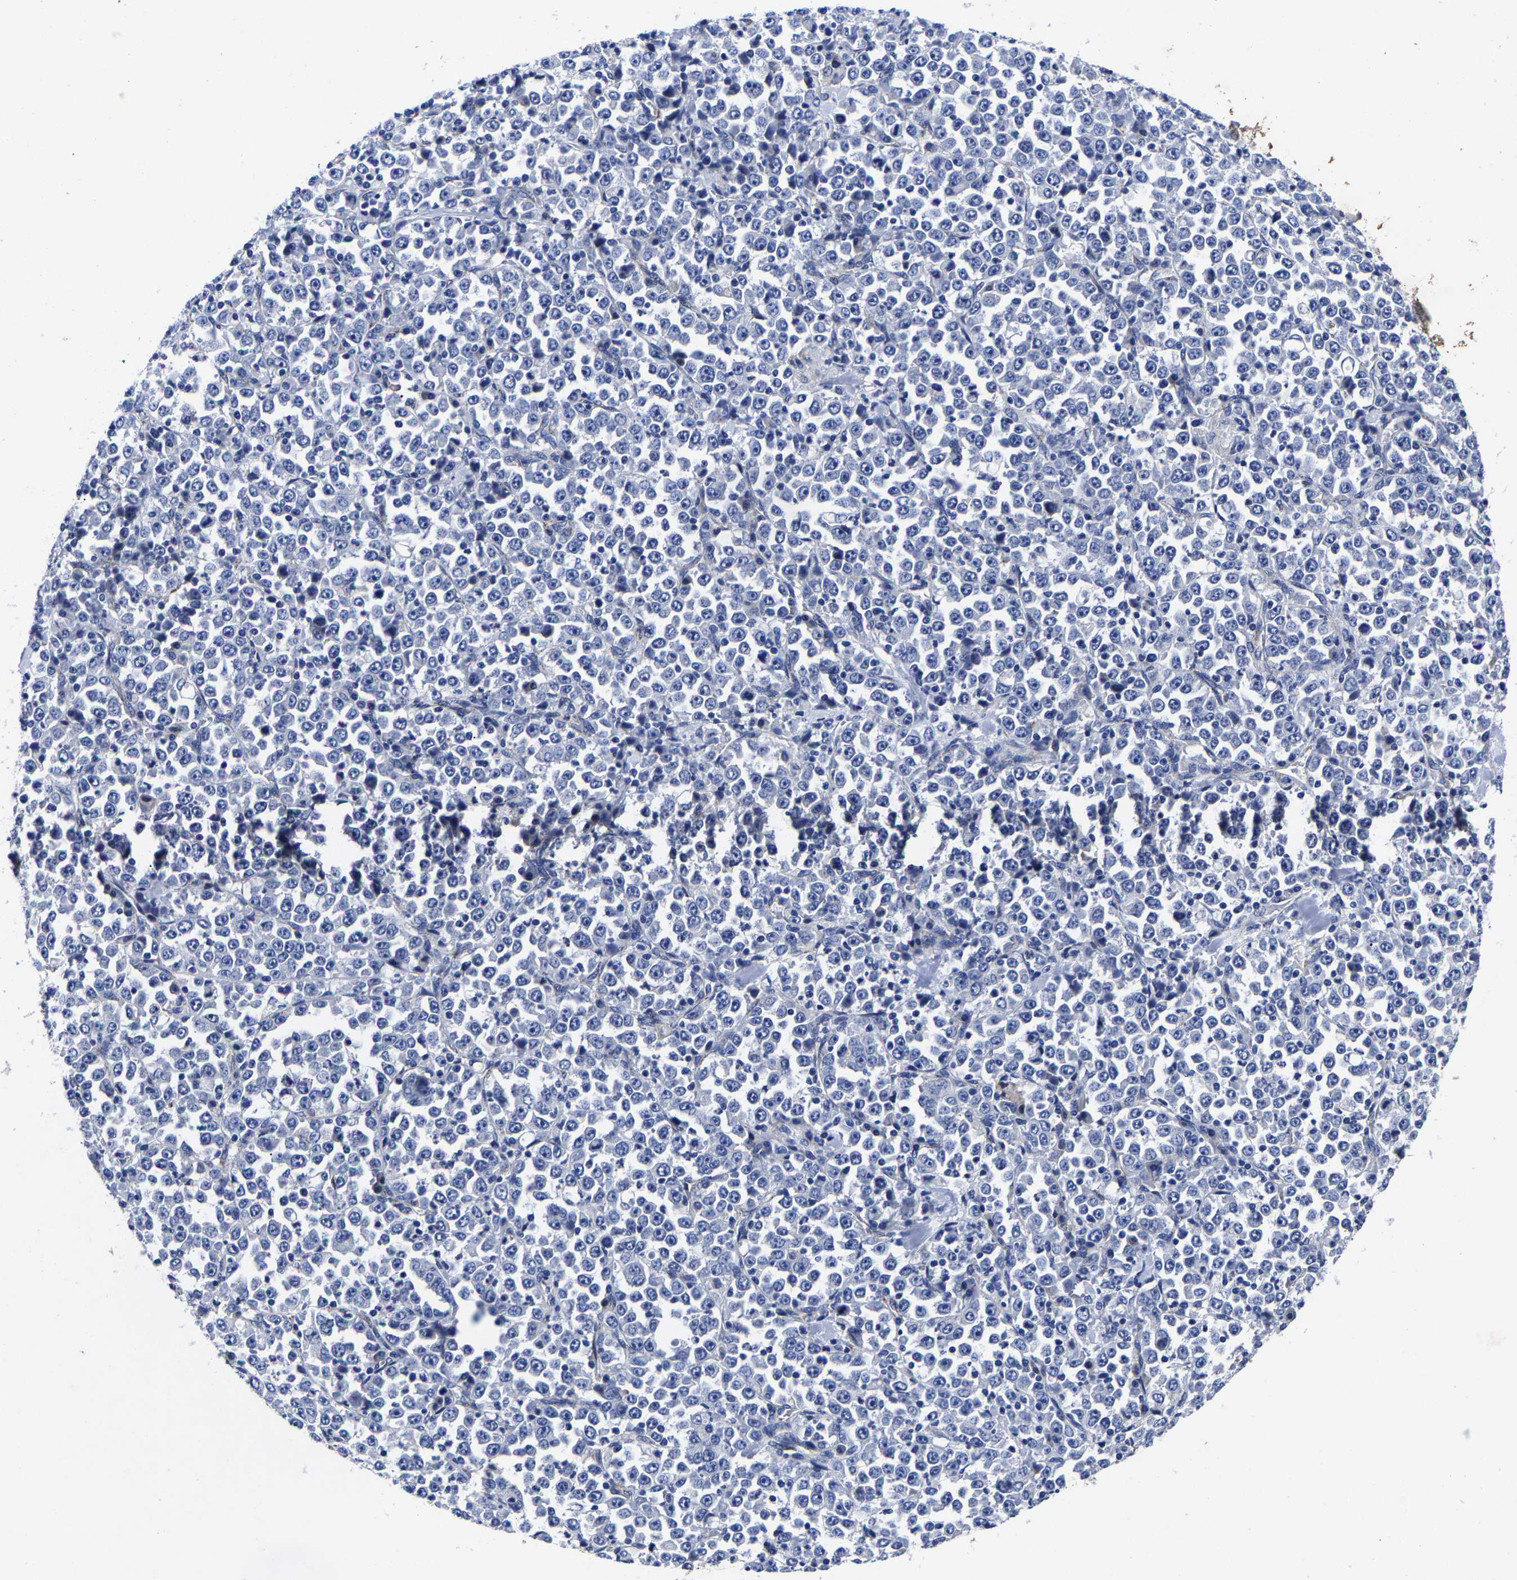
{"staining": {"intensity": "negative", "quantity": "none", "location": "none"}, "tissue": "stomach cancer", "cell_type": "Tumor cells", "image_type": "cancer", "snomed": [{"axis": "morphology", "description": "Normal tissue, NOS"}, {"axis": "morphology", "description": "Adenocarcinoma, NOS"}, {"axis": "topography", "description": "Stomach, upper"}, {"axis": "topography", "description": "Stomach"}], "caption": "This is a micrograph of immunohistochemistry staining of stomach cancer, which shows no positivity in tumor cells.", "gene": "AASS", "patient": {"sex": "male", "age": 59}}